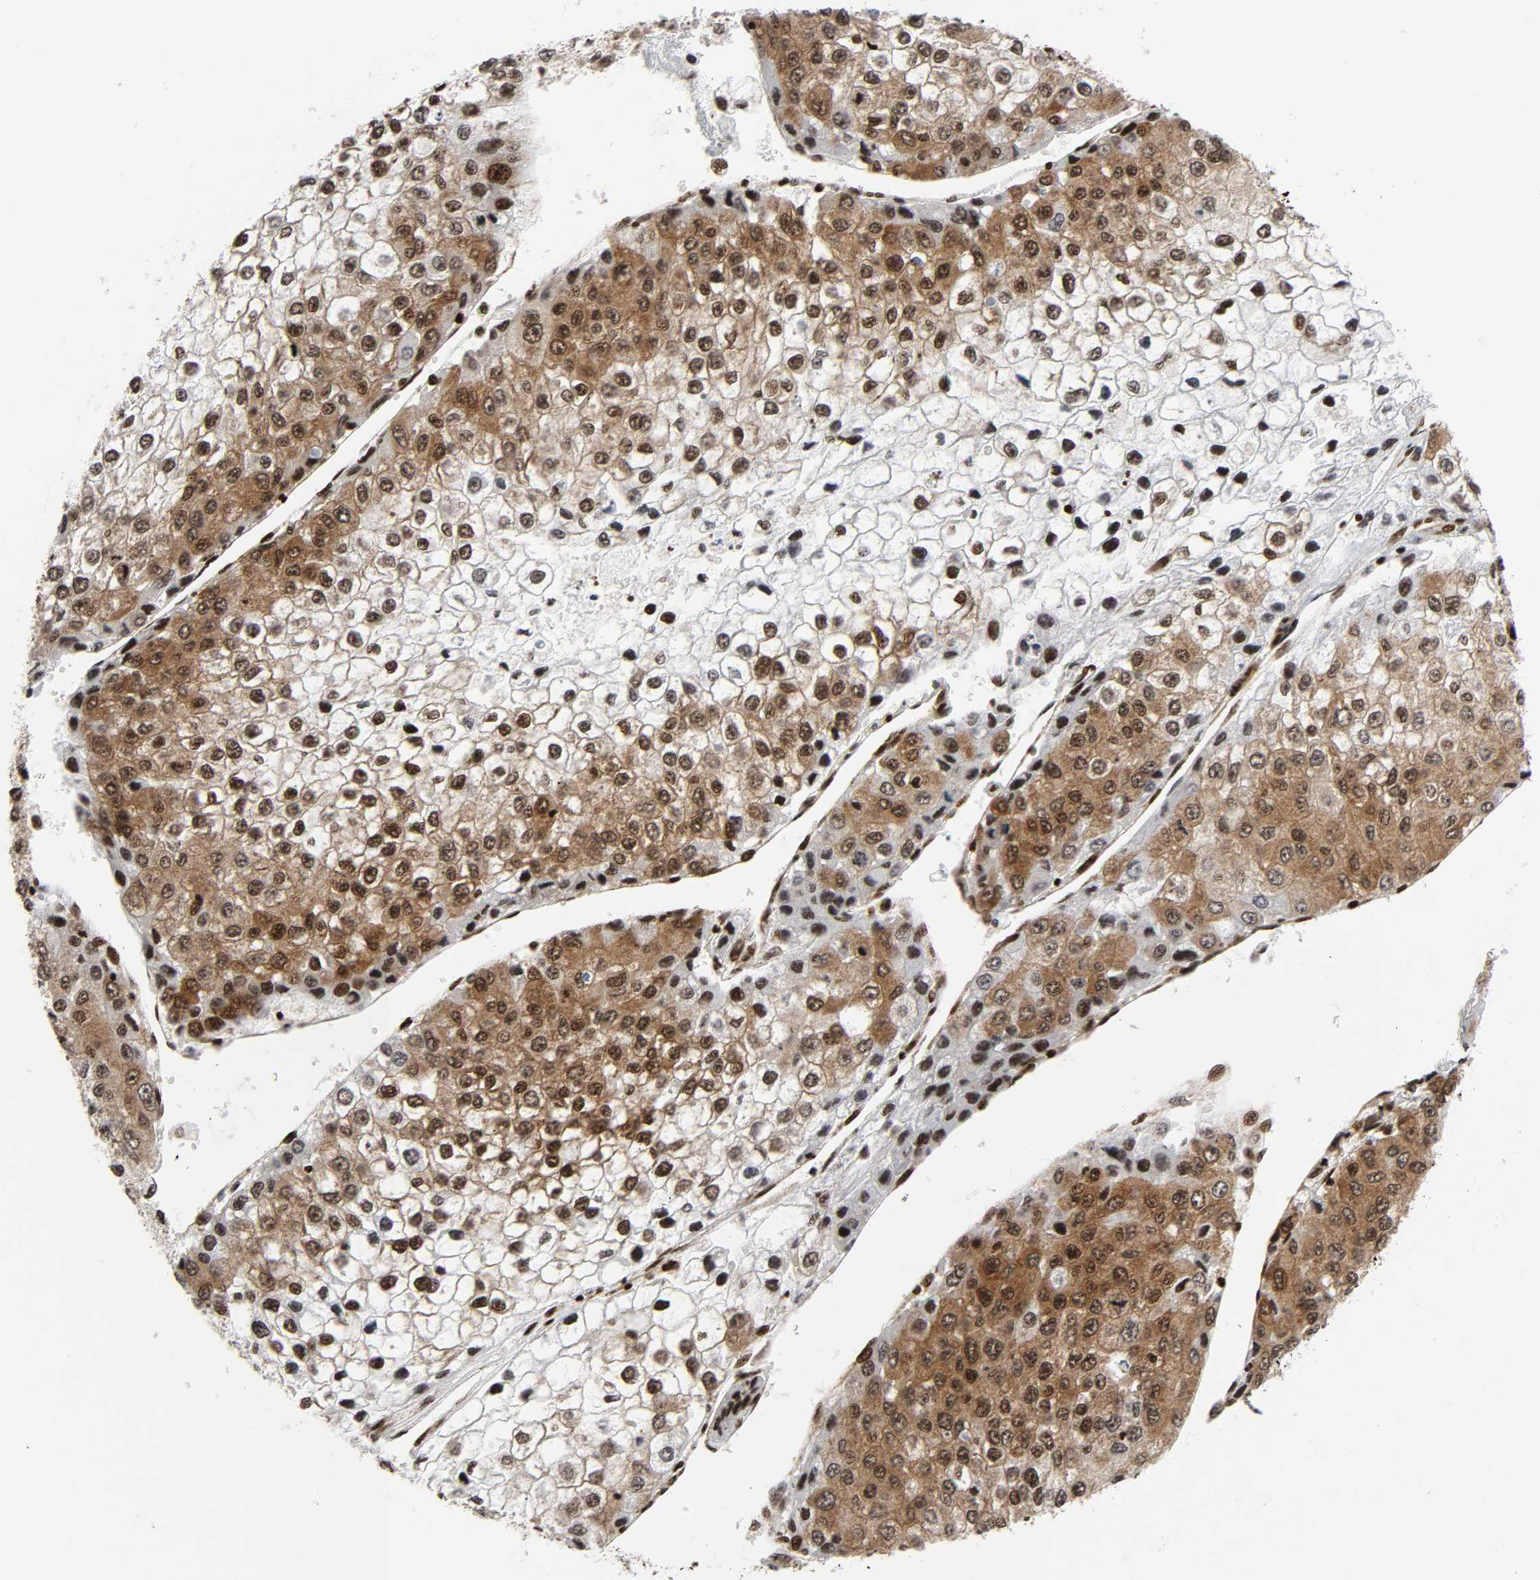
{"staining": {"intensity": "strong", "quantity": ">75%", "location": "cytoplasmic/membranous,nuclear"}, "tissue": "liver cancer", "cell_type": "Tumor cells", "image_type": "cancer", "snomed": [{"axis": "morphology", "description": "Carcinoma, Hepatocellular, NOS"}, {"axis": "topography", "description": "Liver"}], "caption": "A high-resolution histopathology image shows immunohistochemistry staining of liver hepatocellular carcinoma, which displays strong cytoplasmic/membranous and nuclear staining in about >75% of tumor cells.", "gene": "NFYB", "patient": {"sex": "female", "age": 66}}